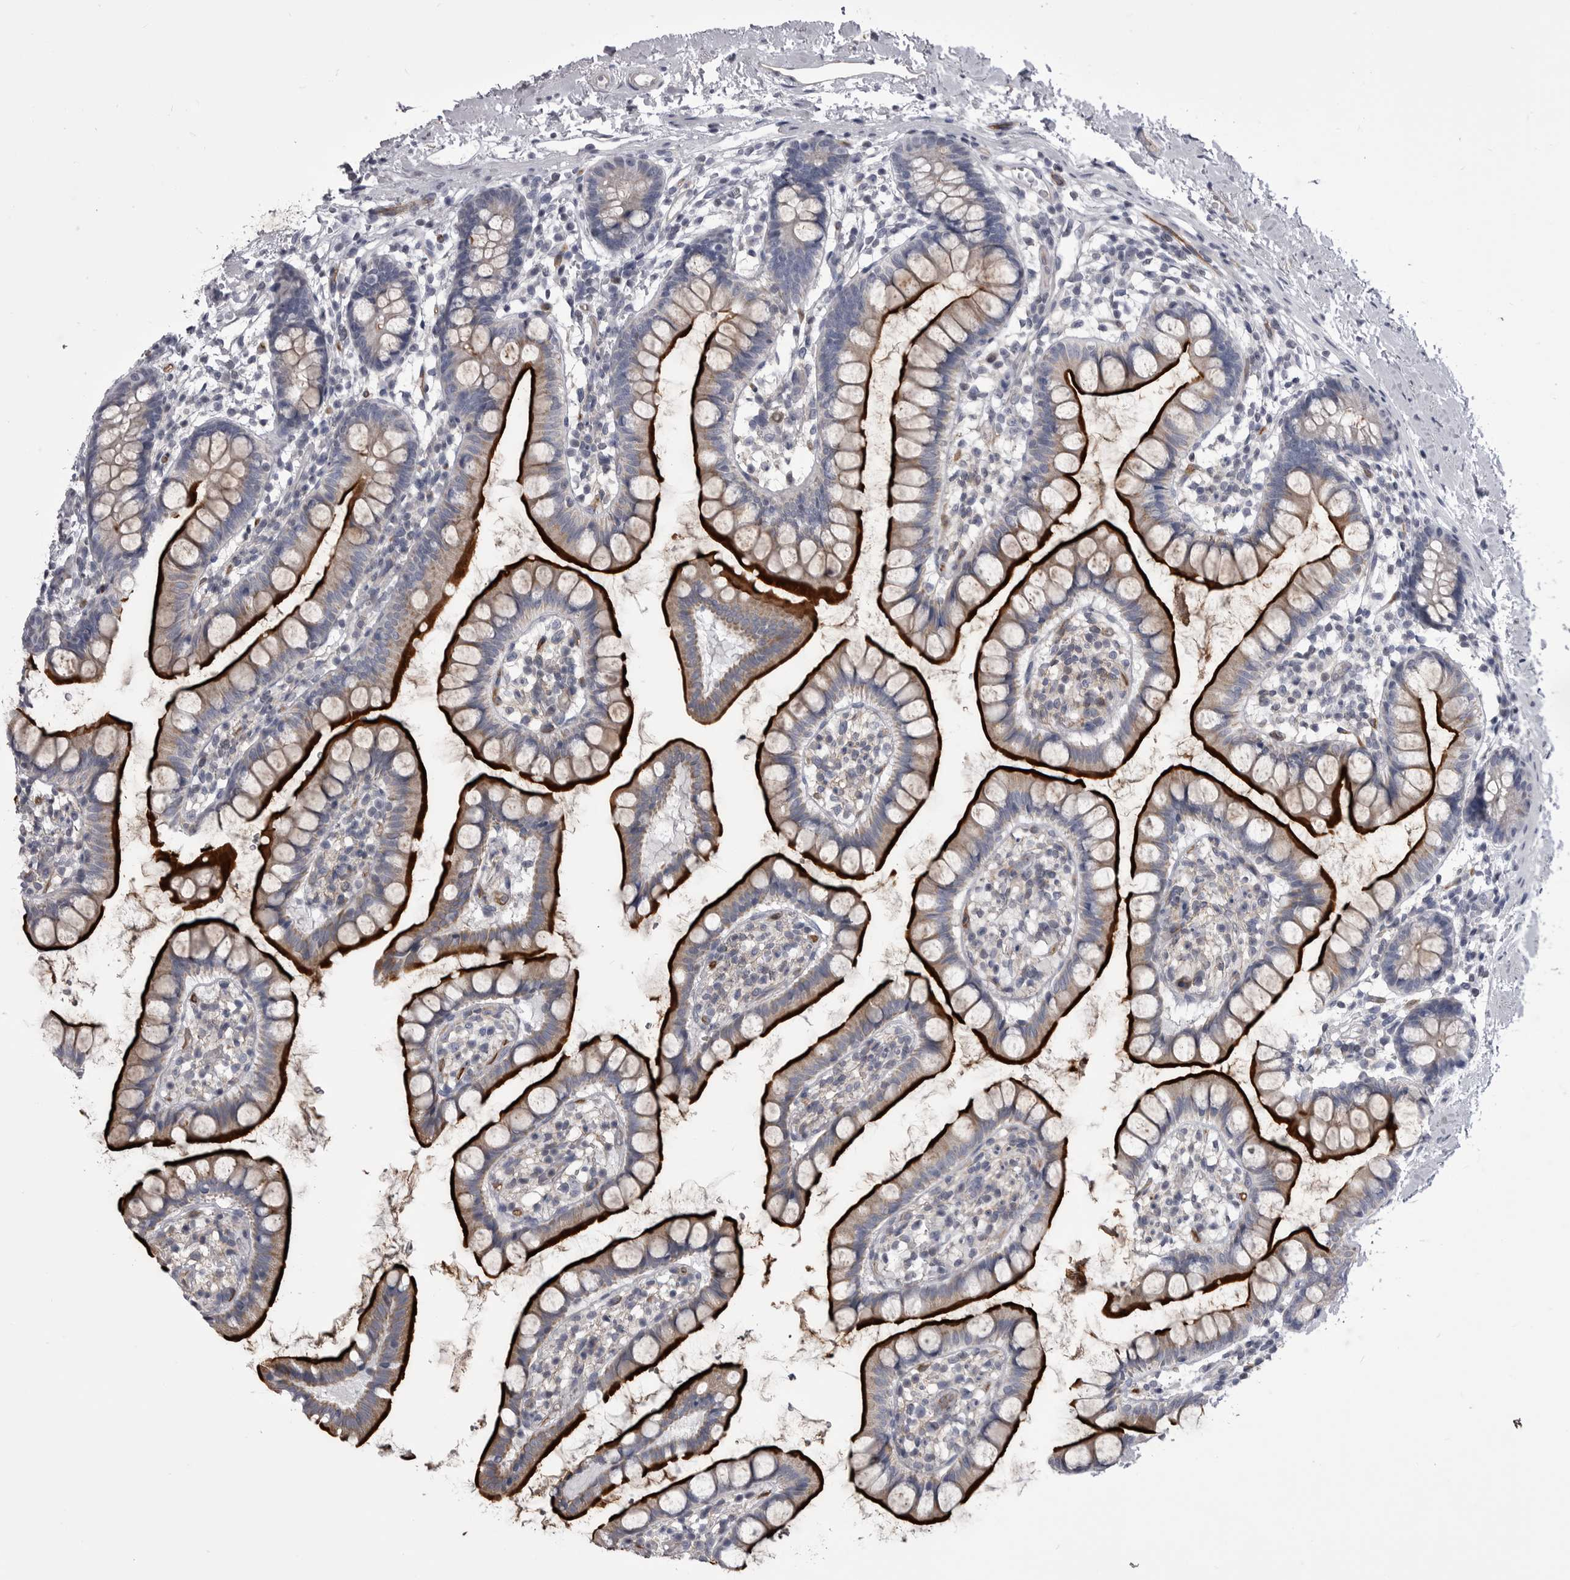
{"staining": {"intensity": "strong", "quantity": ">75%", "location": "cytoplasmic/membranous"}, "tissue": "small intestine", "cell_type": "Glandular cells", "image_type": "normal", "snomed": [{"axis": "morphology", "description": "Normal tissue, NOS"}, {"axis": "topography", "description": "Small intestine"}], "caption": "Brown immunohistochemical staining in unremarkable human small intestine exhibits strong cytoplasmic/membranous staining in approximately >75% of glandular cells. Immunohistochemistry stains the protein in brown and the nuclei are stained blue.", "gene": "OPLAH", "patient": {"sex": "female", "age": 84}}